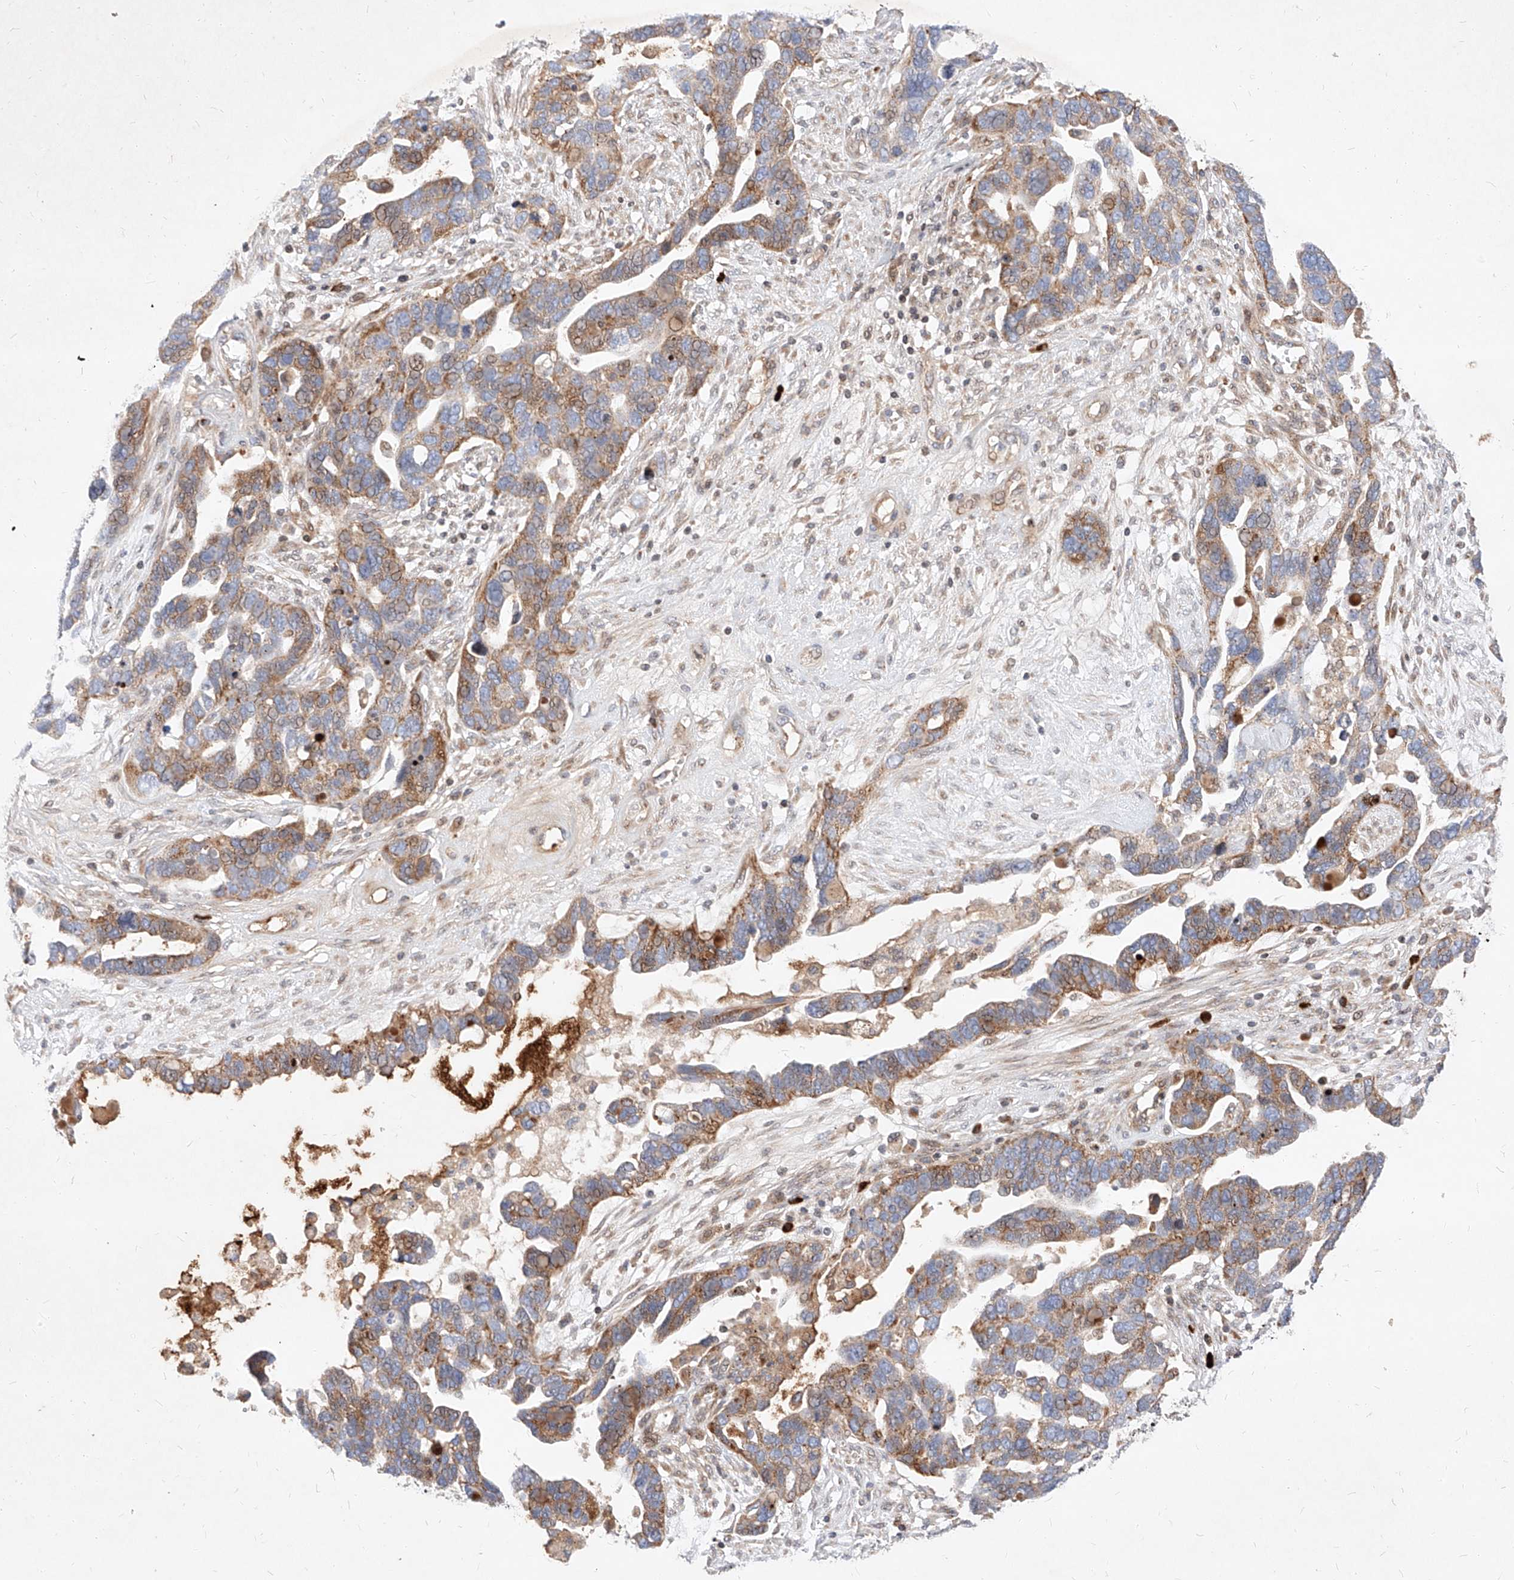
{"staining": {"intensity": "moderate", "quantity": ">75%", "location": "cytoplasmic/membranous"}, "tissue": "ovarian cancer", "cell_type": "Tumor cells", "image_type": "cancer", "snomed": [{"axis": "morphology", "description": "Cystadenocarcinoma, serous, NOS"}, {"axis": "topography", "description": "Ovary"}], "caption": "Moderate cytoplasmic/membranous staining for a protein is appreciated in about >75% of tumor cells of ovarian cancer (serous cystadenocarcinoma) using immunohistochemistry (IHC).", "gene": "OSGEPL1", "patient": {"sex": "female", "age": 54}}